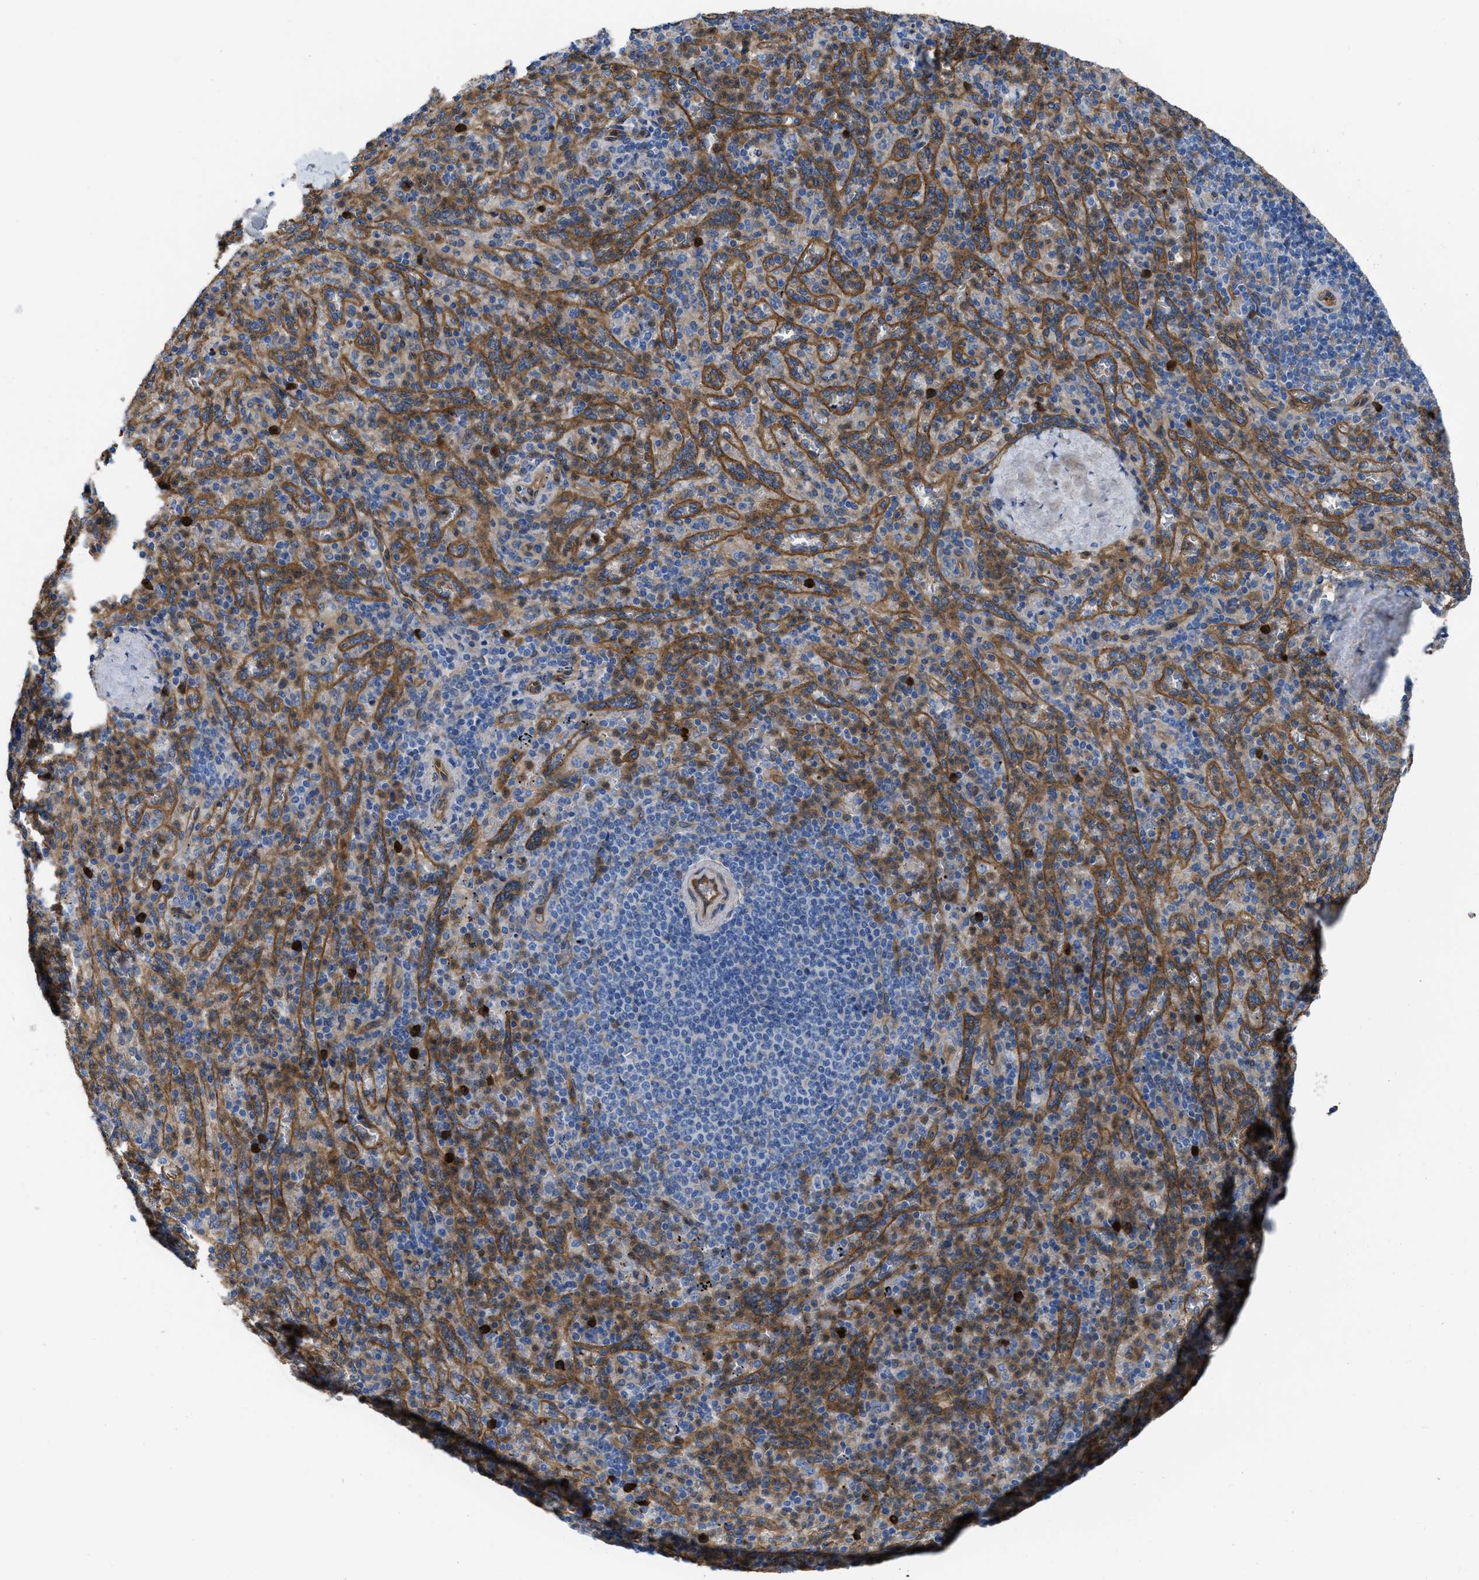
{"staining": {"intensity": "moderate", "quantity": "<25%", "location": "cytoplasmic/membranous"}, "tissue": "spleen", "cell_type": "Cells in red pulp", "image_type": "normal", "snomed": [{"axis": "morphology", "description": "Normal tissue, NOS"}, {"axis": "topography", "description": "Spleen"}], "caption": "Immunohistochemistry (DAB (3,3'-diaminobenzidine)) staining of unremarkable human spleen reveals moderate cytoplasmic/membranous protein expression in approximately <25% of cells in red pulp.", "gene": "TRIOBP", "patient": {"sex": "male", "age": 36}}